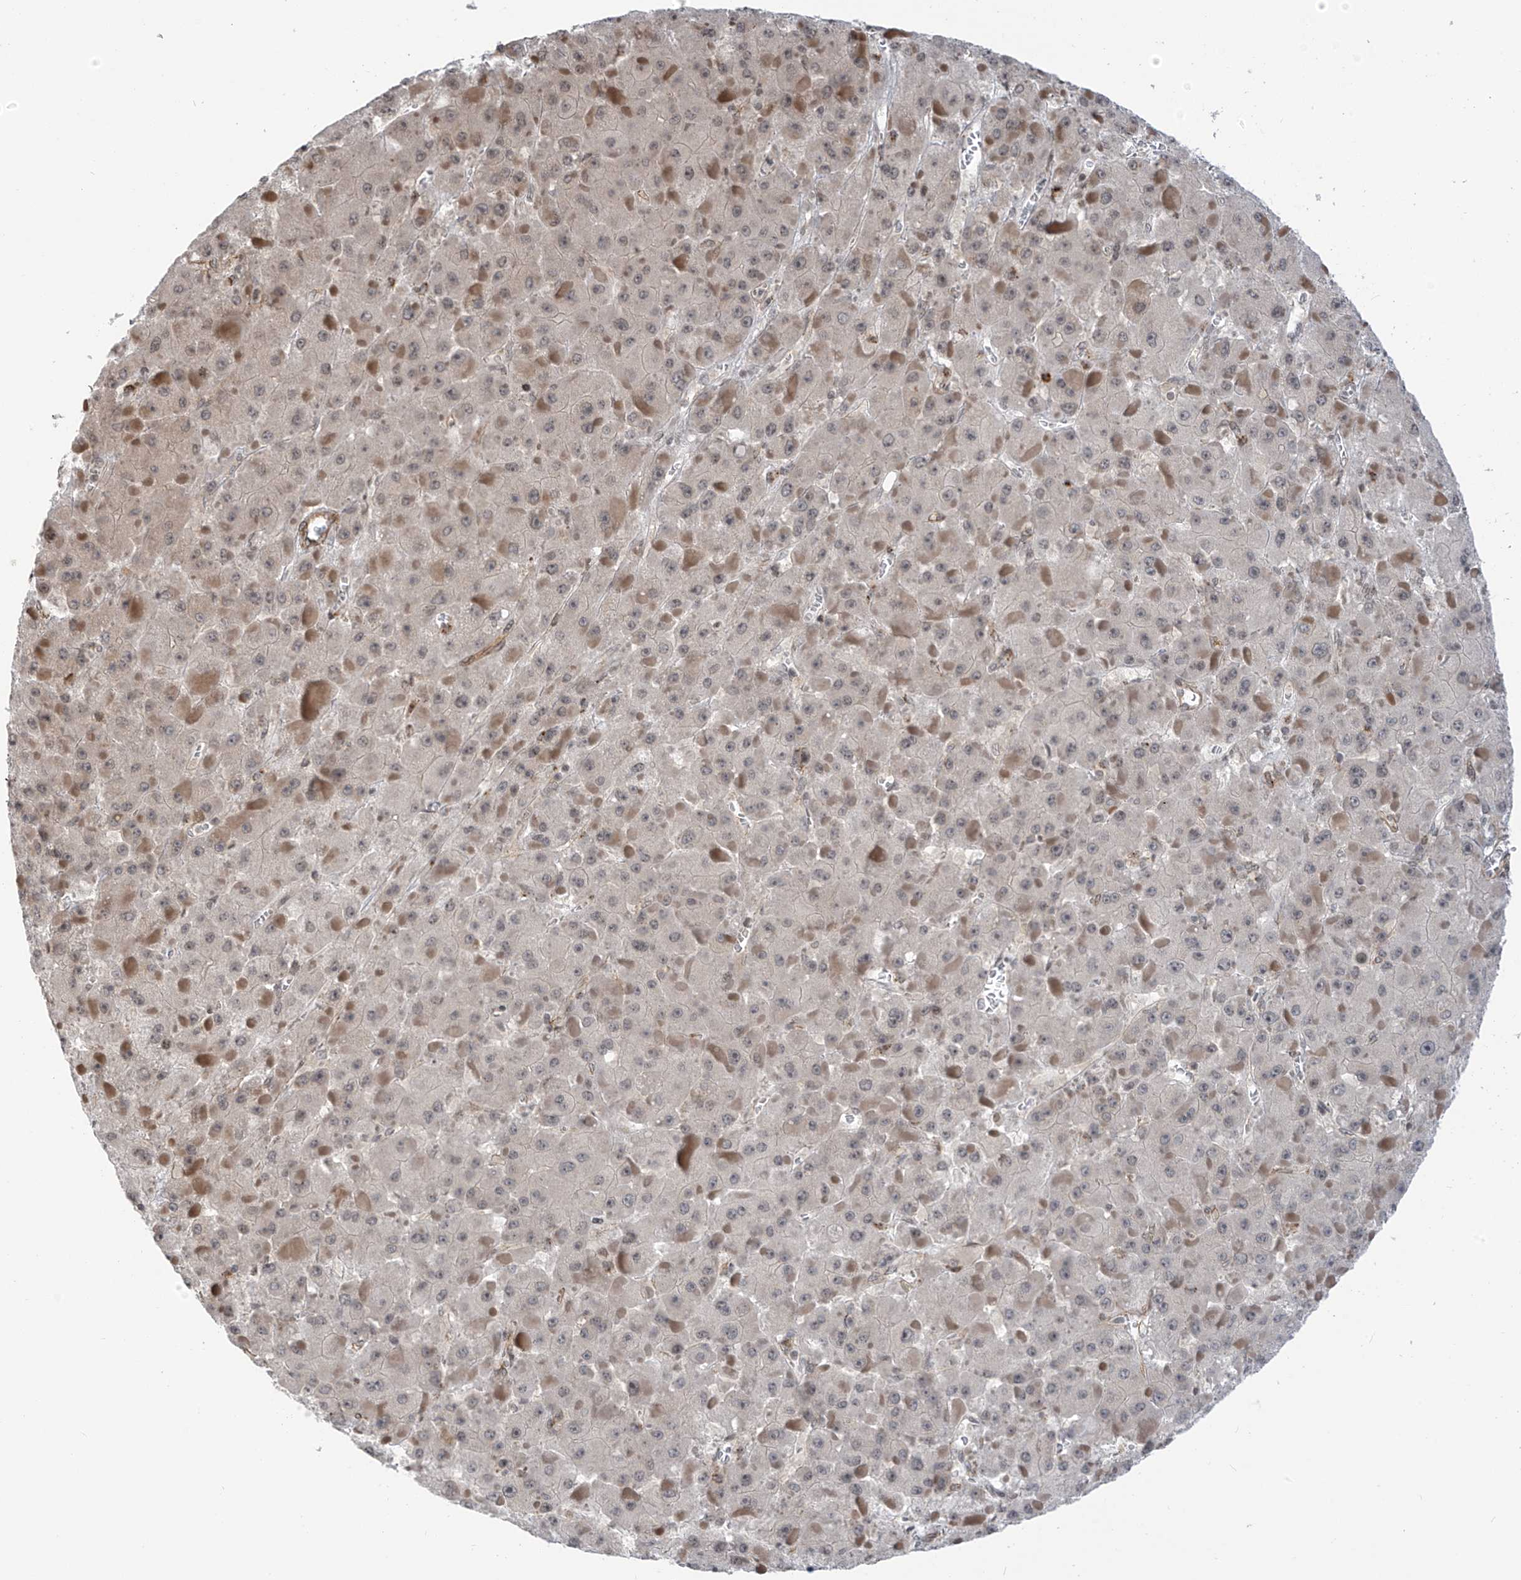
{"staining": {"intensity": "weak", "quantity": "<25%", "location": "cytoplasmic/membranous"}, "tissue": "liver cancer", "cell_type": "Tumor cells", "image_type": "cancer", "snomed": [{"axis": "morphology", "description": "Carcinoma, Hepatocellular, NOS"}, {"axis": "topography", "description": "Liver"}], "caption": "The histopathology image exhibits no significant positivity in tumor cells of liver cancer (hepatocellular carcinoma).", "gene": "METAP1D", "patient": {"sex": "female", "age": 73}}